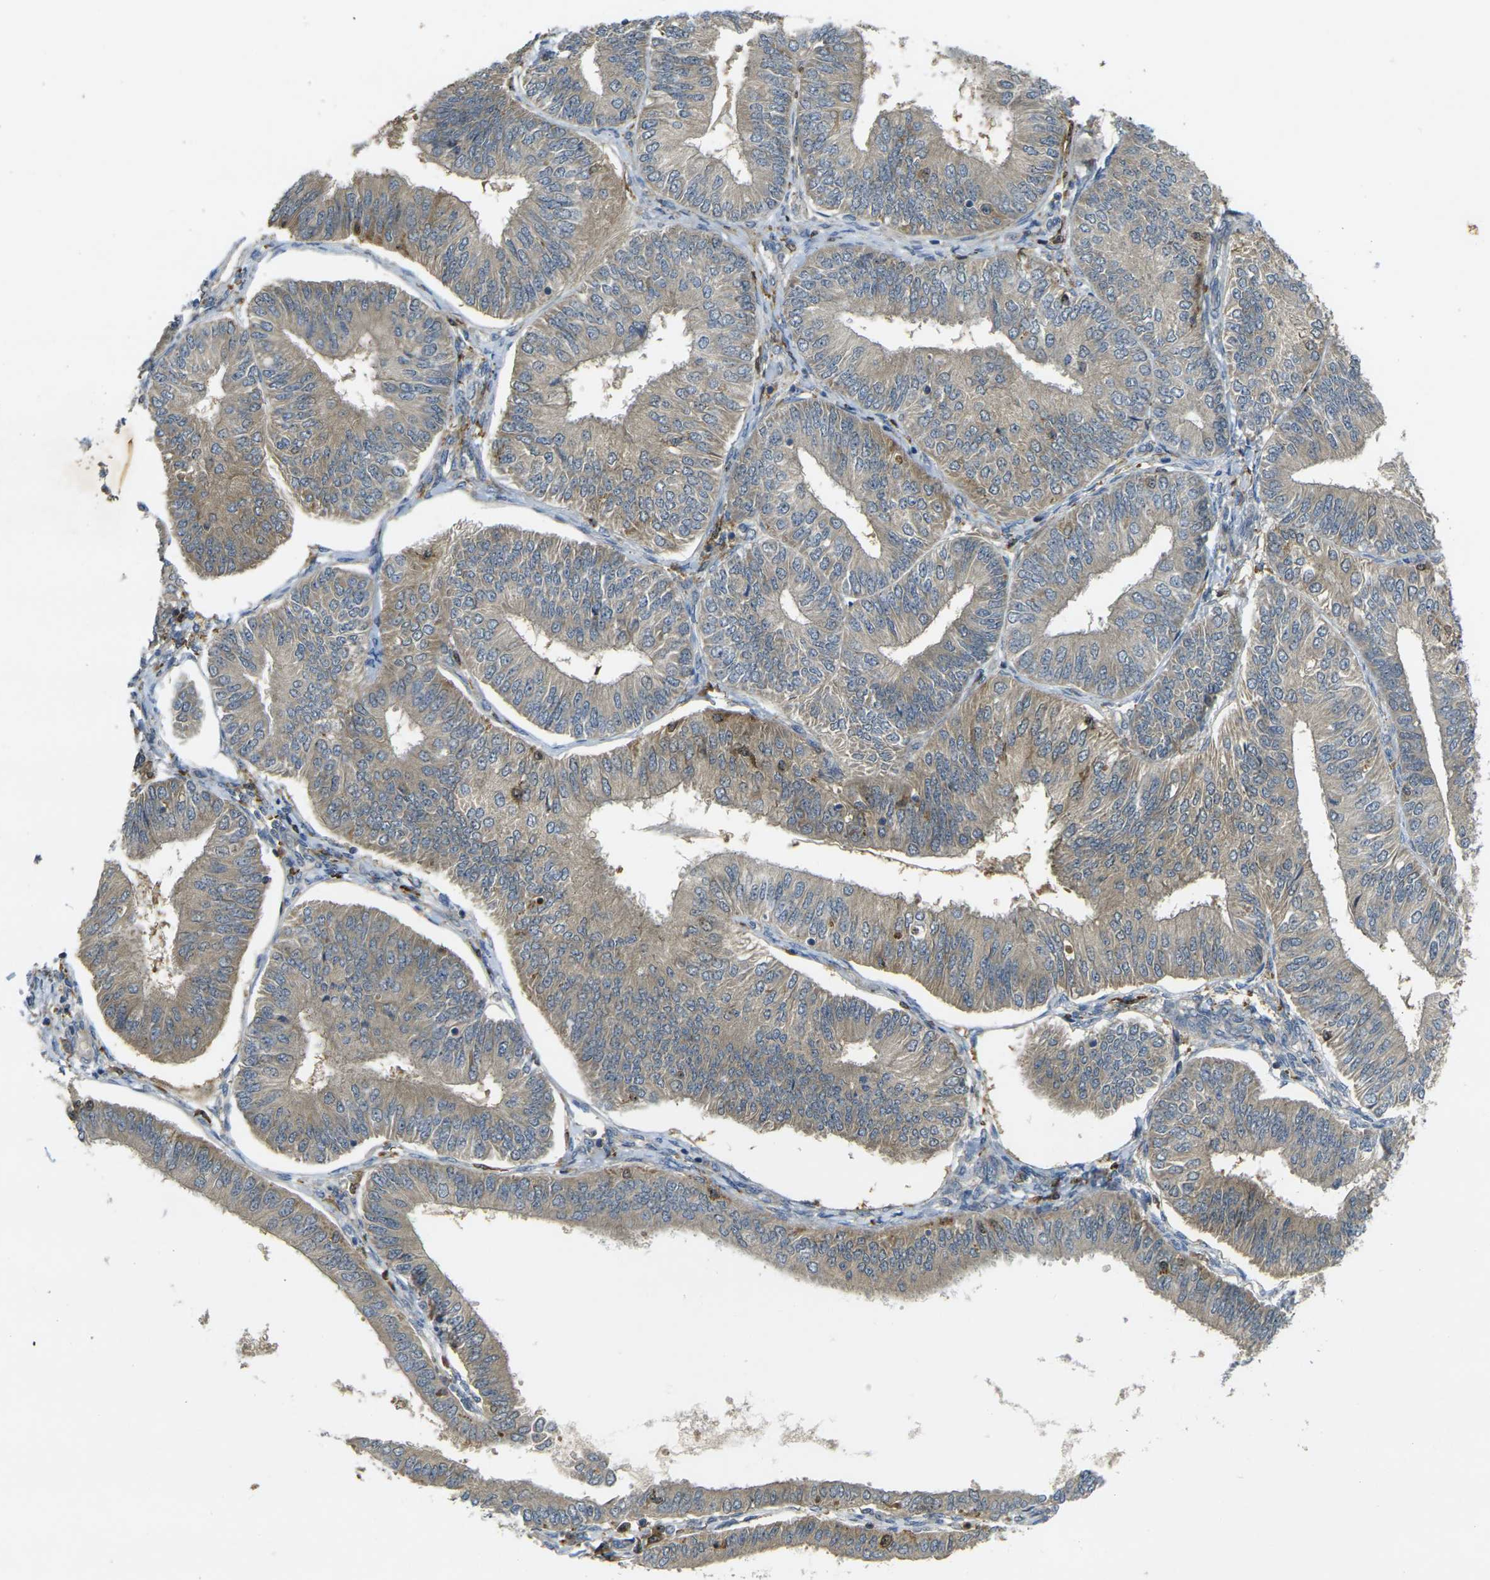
{"staining": {"intensity": "weak", "quantity": ">75%", "location": "cytoplasmic/membranous"}, "tissue": "endometrial cancer", "cell_type": "Tumor cells", "image_type": "cancer", "snomed": [{"axis": "morphology", "description": "Adenocarcinoma, NOS"}, {"axis": "topography", "description": "Endometrium"}], "caption": "Immunohistochemistry (IHC) micrograph of endometrial cancer (adenocarcinoma) stained for a protein (brown), which displays low levels of weak cytoplasmic/membranous expression in approximately >75% of tumor cells.", "gene": "PIGL", "patient": {"sex": "female", "age": 58}}